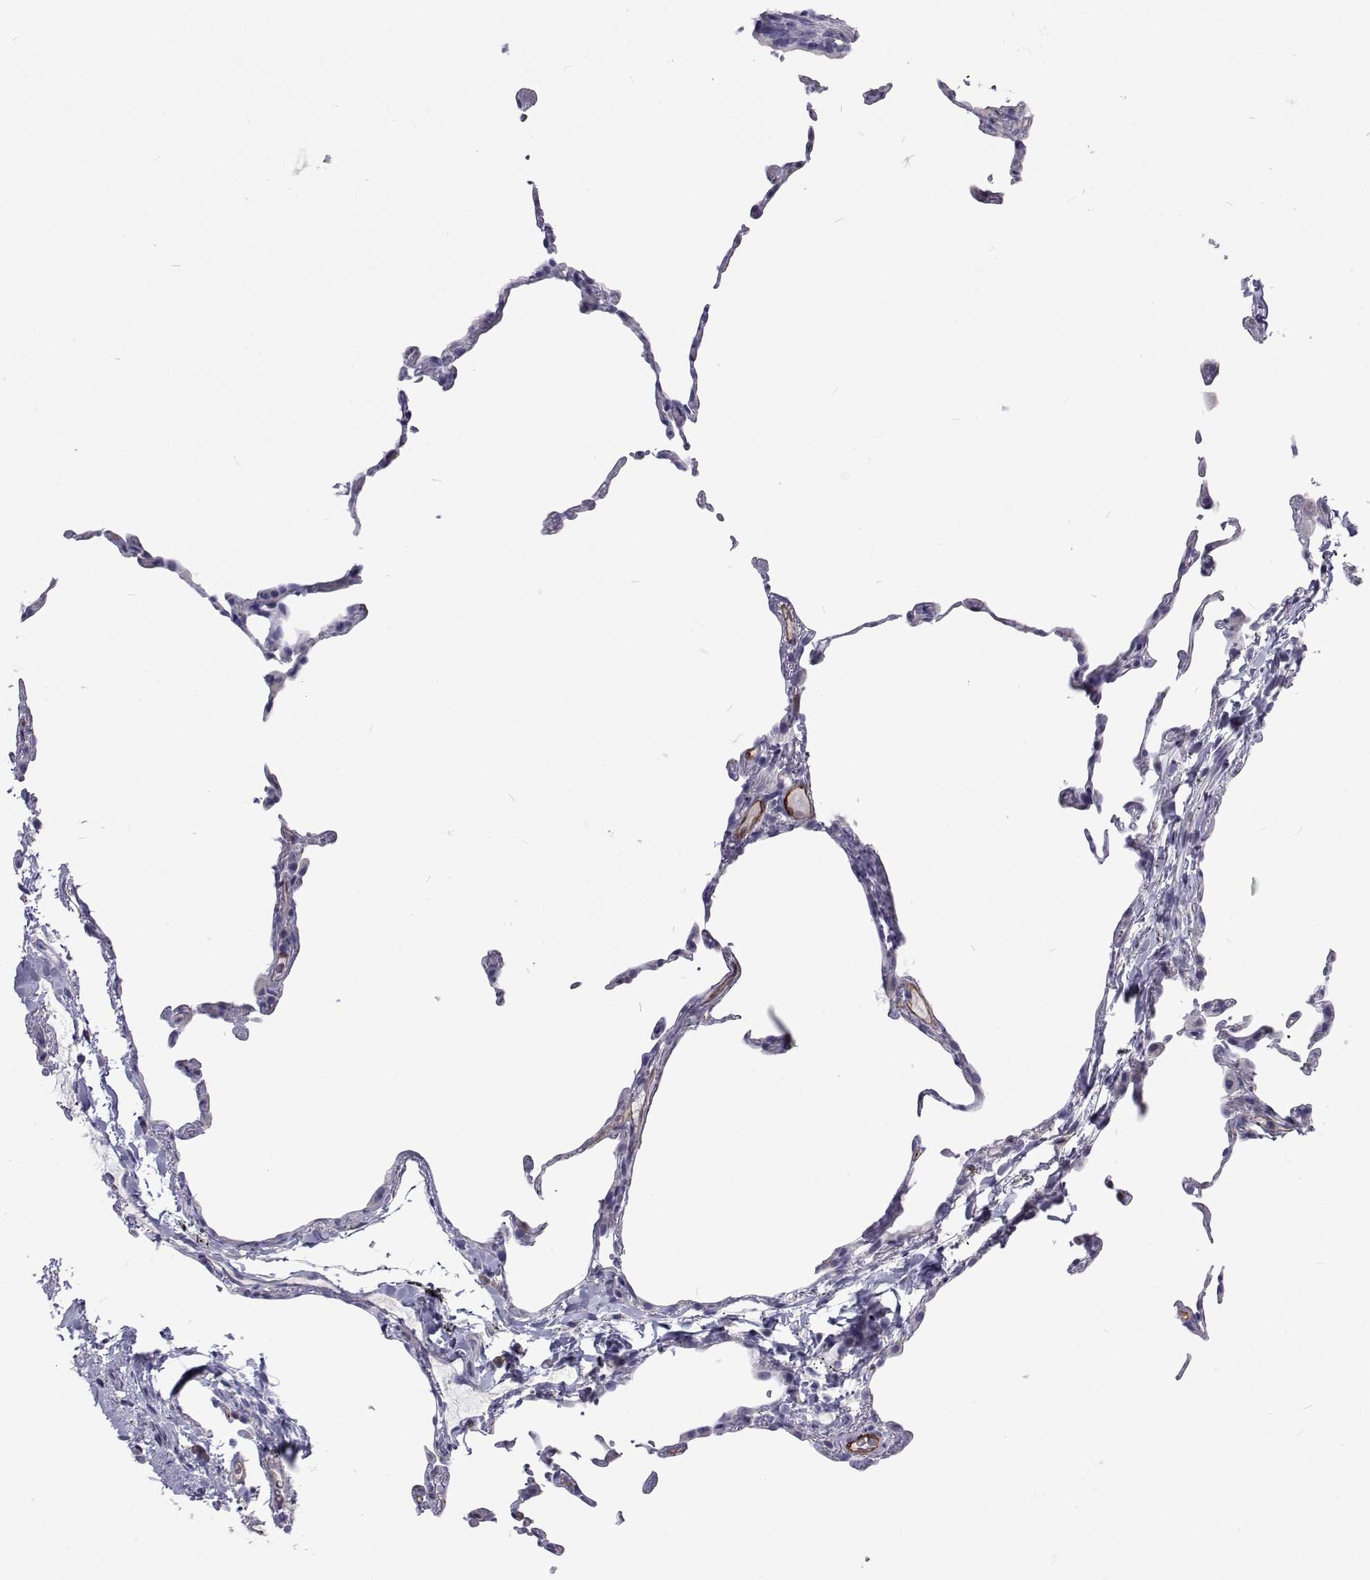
{"staining": {"intensity": "negative", "quantity": "none", "location": "none"}, "tissue": "lung", "cell_type": "Alveolar cells", "image_type": "normal", "snomed": [{"axis": "morphology", "description": "Normal tissue, NOS"}, {"axis": "topography", "description": "Lung"}], "caption": "A micrograph of lung stained for a protein demonstrates no brown staining in alveolar cells.", "gene": "NPR3", "patient": {"sex": "female", "age": 57}}